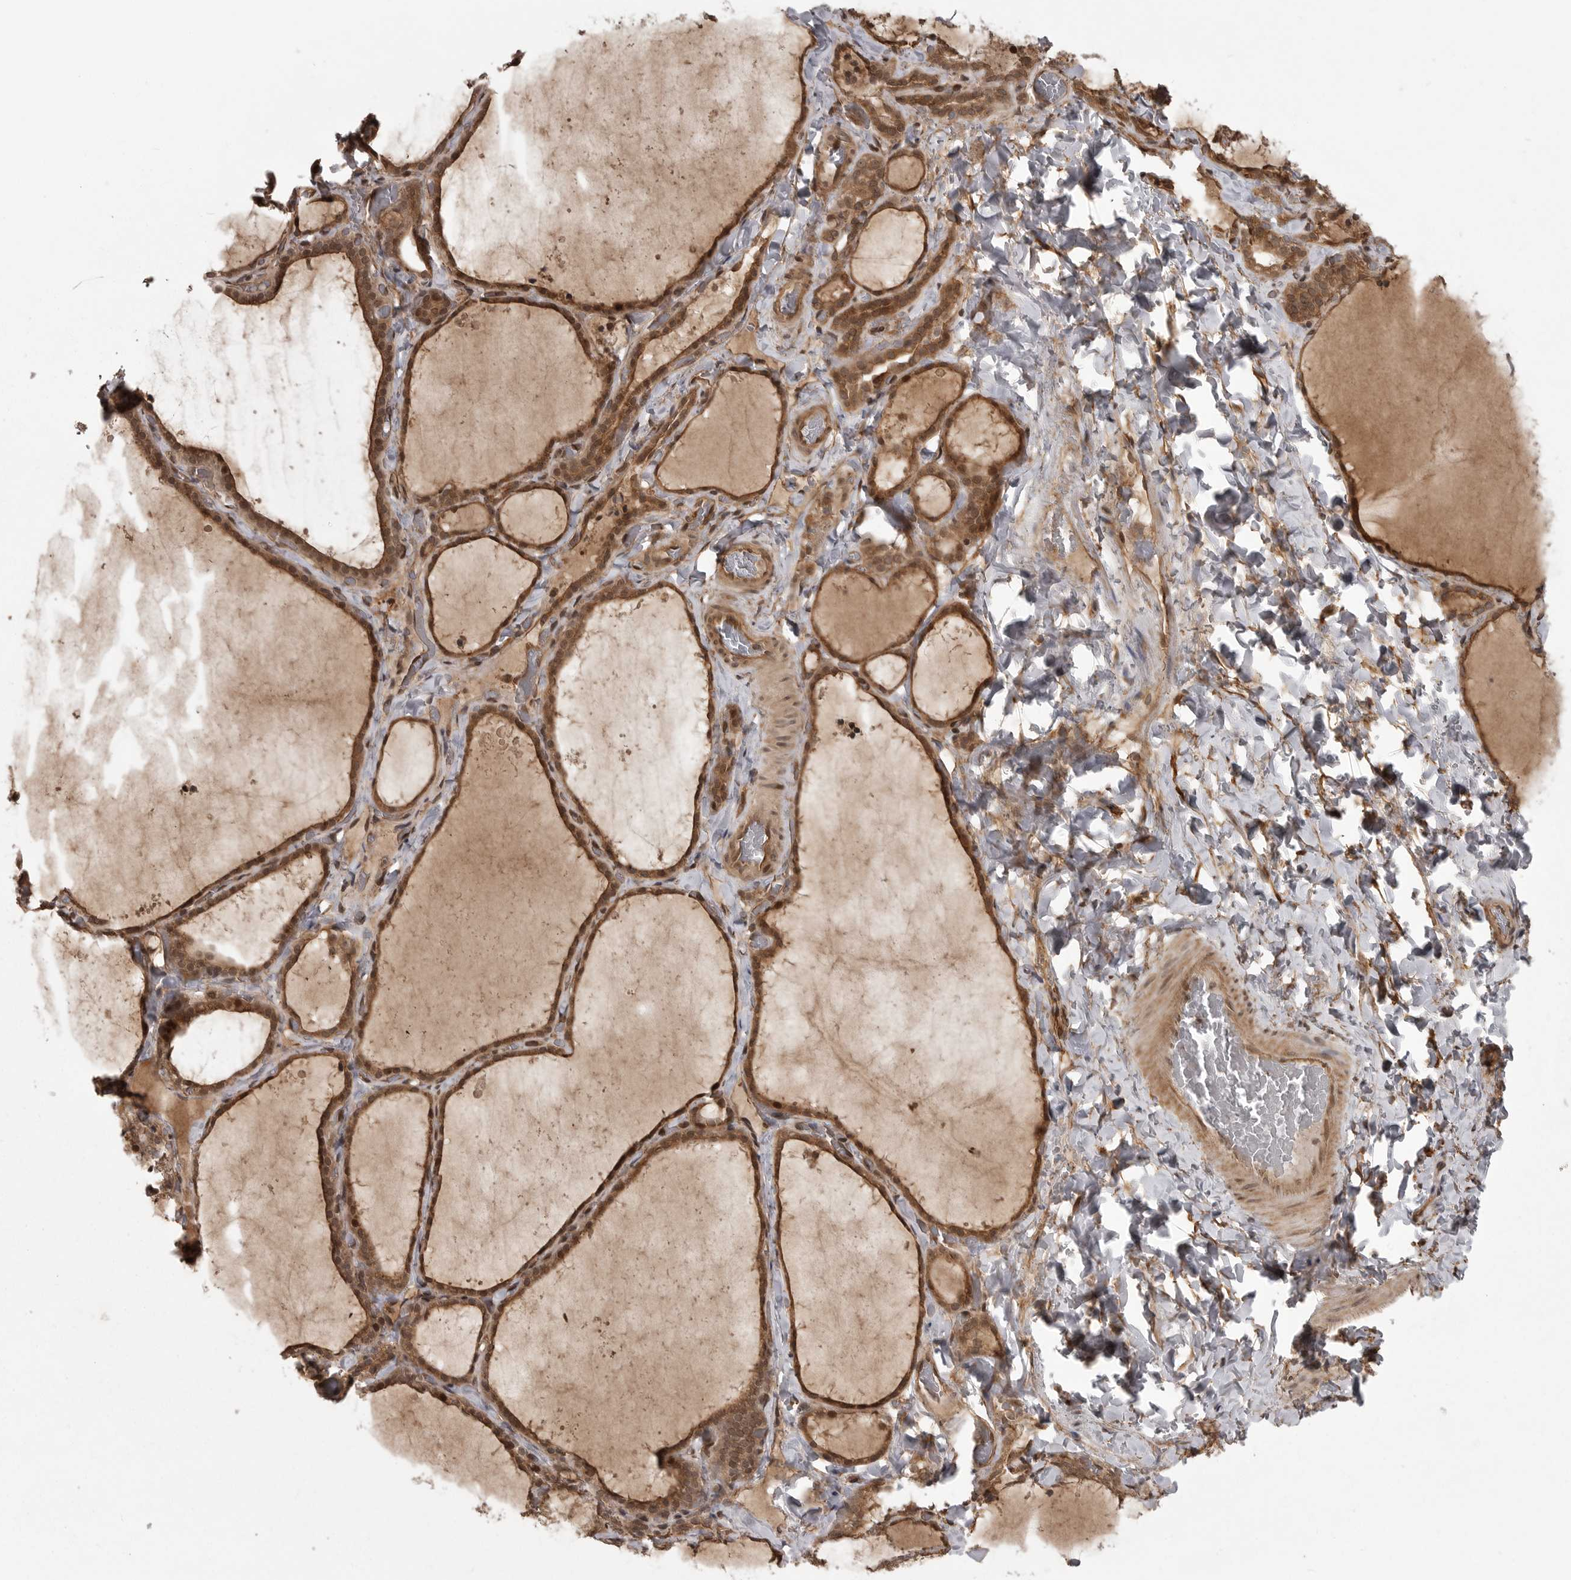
{"staining": {"intensity": "moderate", "quantity": ">75%", "location": "cytoplasmic/membranous"}, "tissue": "thyroid gland", "cell_type": "Glandular cells", "image_type": "normal", "snomed": [{"axis": "morphology", "description": "Normal tissue, NOS"}, {"axis": "topography", "description": "Thyroid gland"}], "caption": "Protein staining by immunohistochemistry displays moderate cytoplasmic/membranous expression in about >75% of glandular cells in unremarkable thyroid gland.", "gene": "DNAJC8", "patient": {"sex": "female", "age": 22}}